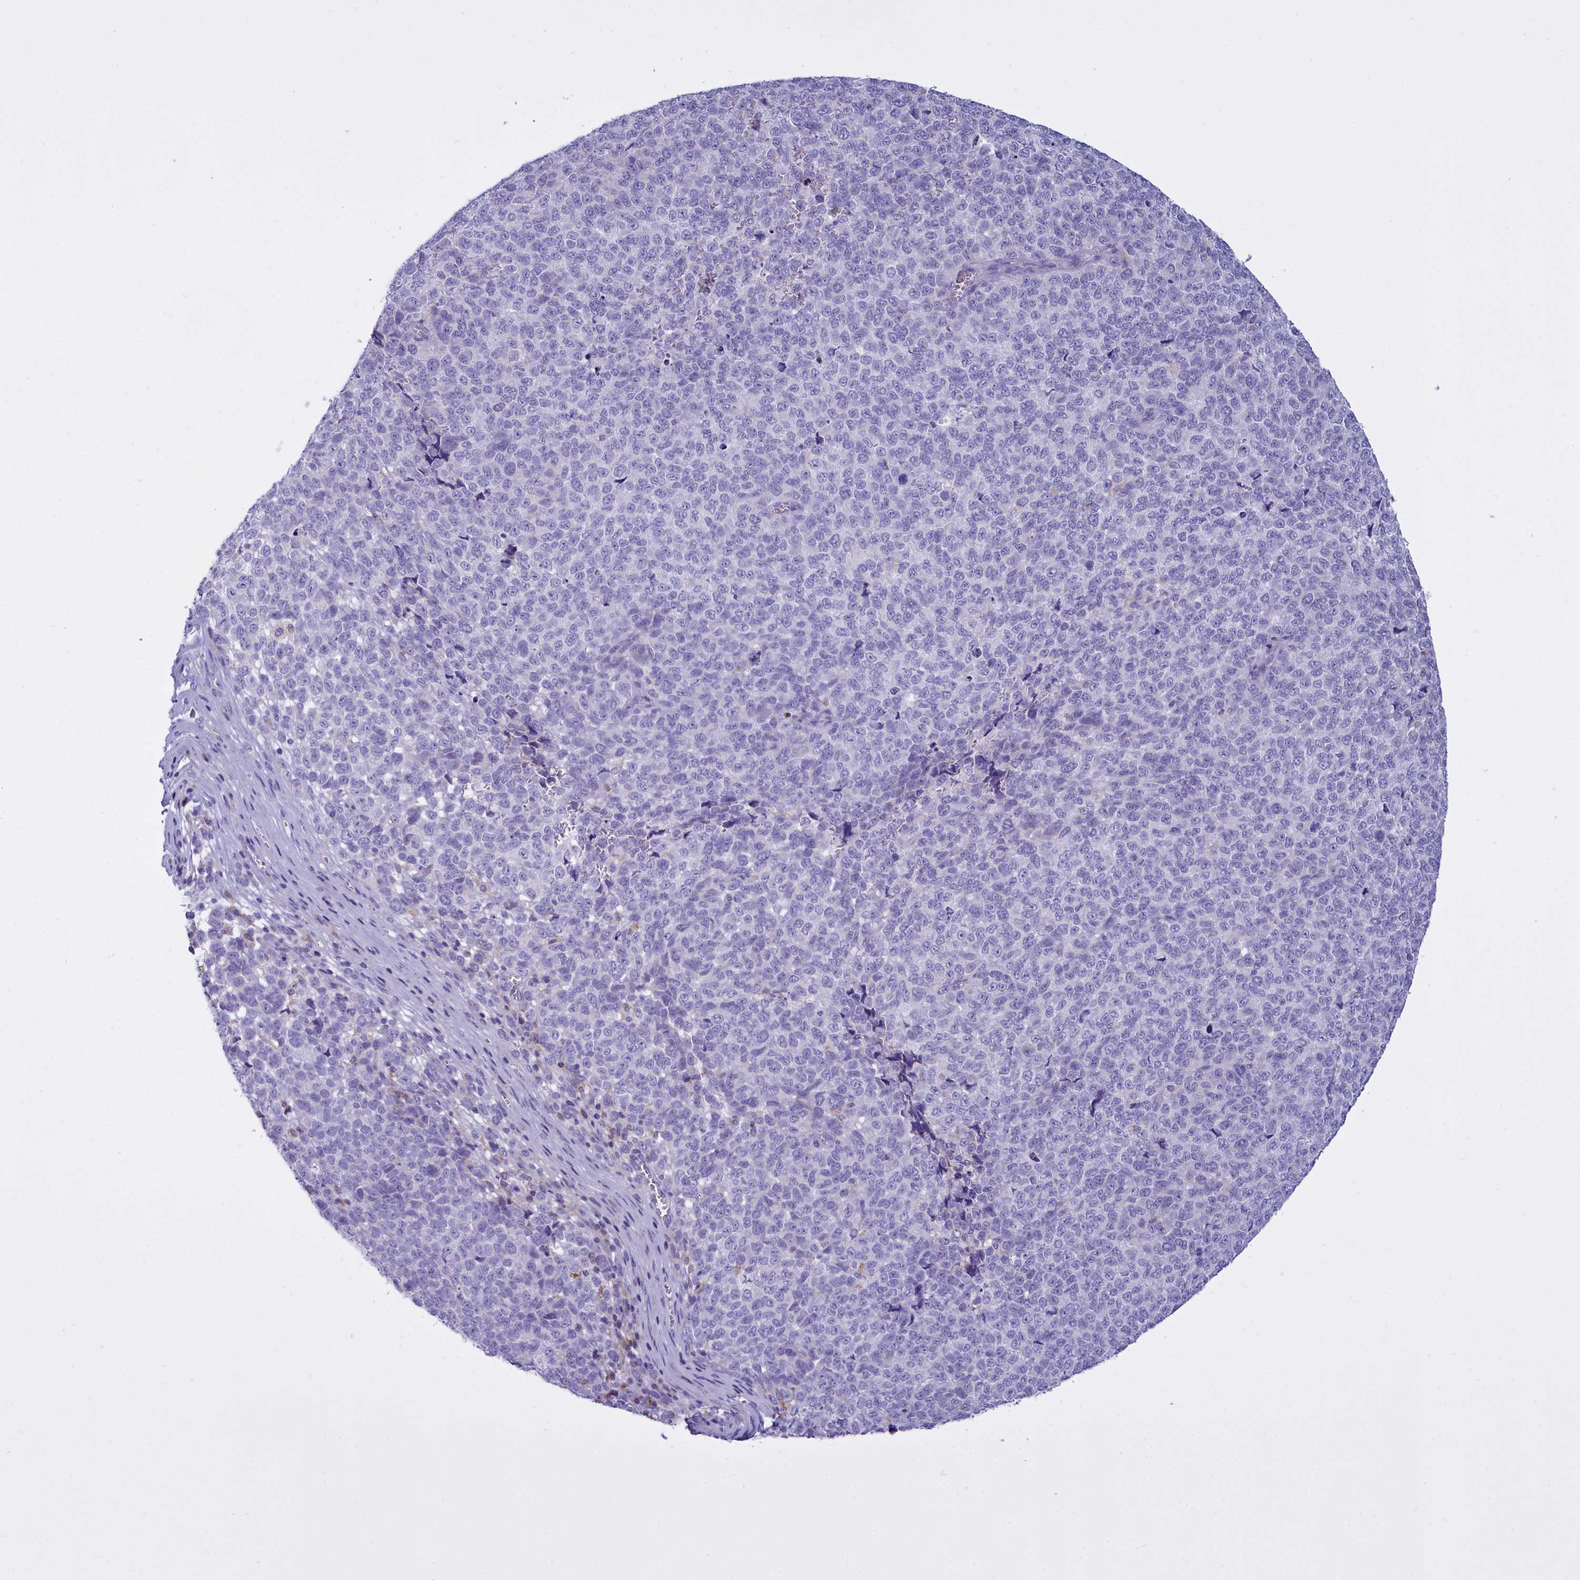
{"staining": {"intensity": "negative", "quantity": "none", "location": "none"}, "tissue": "melanoma", "cell_type": "Tumor cells", "image_type": "cancer", "snomed": [{"axis": "morphology", "description": "Malignant melanoma, NOS"}, {"axis": "topography", "description": "Nose, NOS"}], "caption": "An image of melanoma stained for a protein displays no brown staining in tumor cells.", "gene": "CD5", "patient": {"sex": "female", "age": 48}}